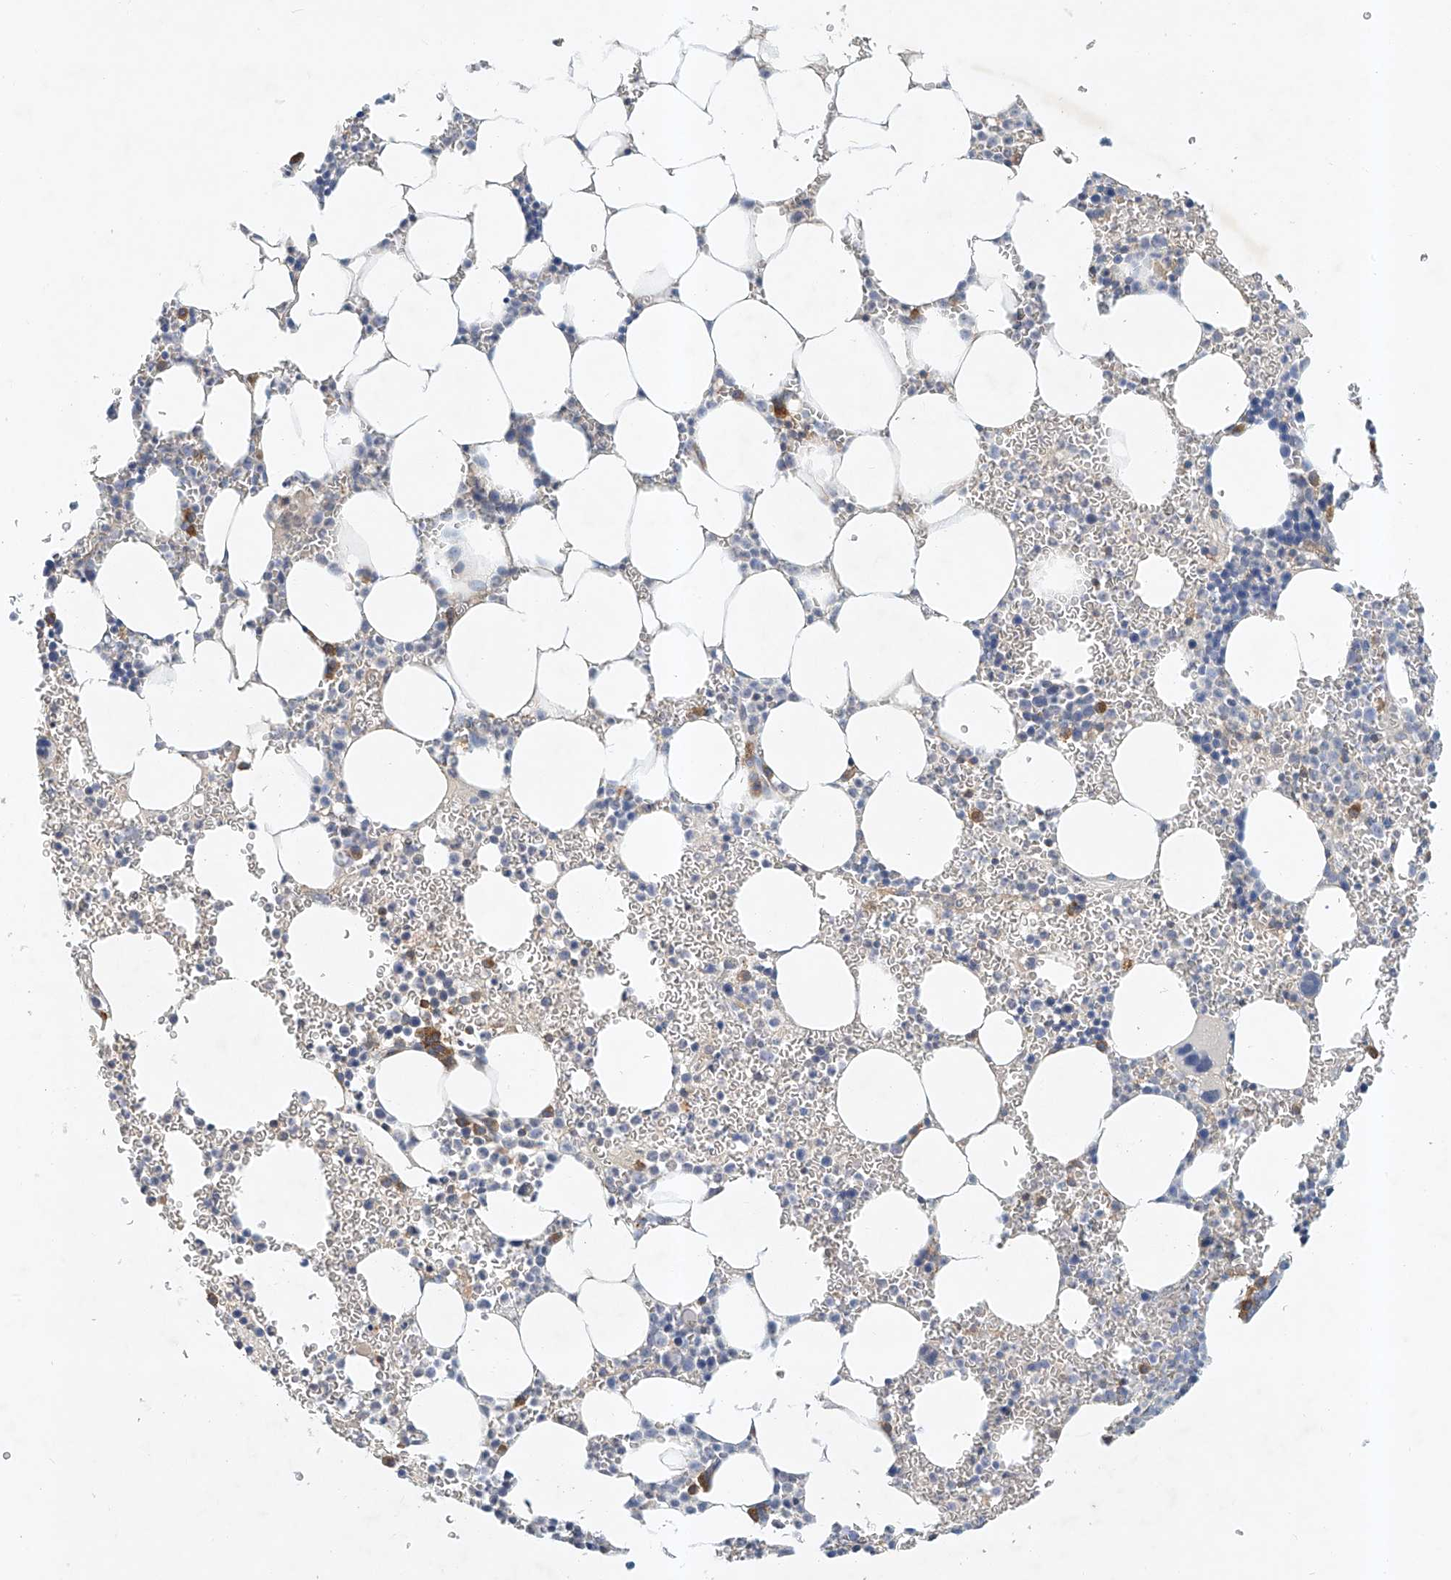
{"staining": {"intensity": "moderate", "quantity": "<25%", "location": "cytoplasmic/membranous"}, "tissue": "bone marrow", "cell_type": "Hematopoietic cells", "image_type": "normal", "snomed": [{"axis": "morphology", "description": "Normal tissue, NOS"}, {"axis": "topography", "description": "Bone marrow"}], "caption": "Immunohistochemistry (IHC) staining of benign bone marrow, which reveals low levels of moderate cytoplasmic/membranous expression in approximately <25% of hematopoietic cells indicating moderate cytoplasmic/membranous protein staining. The staining was performed using DAB (3,3'-diaminobenzidine) (brown) for protein detection and nuclei were counterstained in hematoxylin (blue).", "gene": "CARMIL1", "patient": {"sex": "female", "age": 78}}